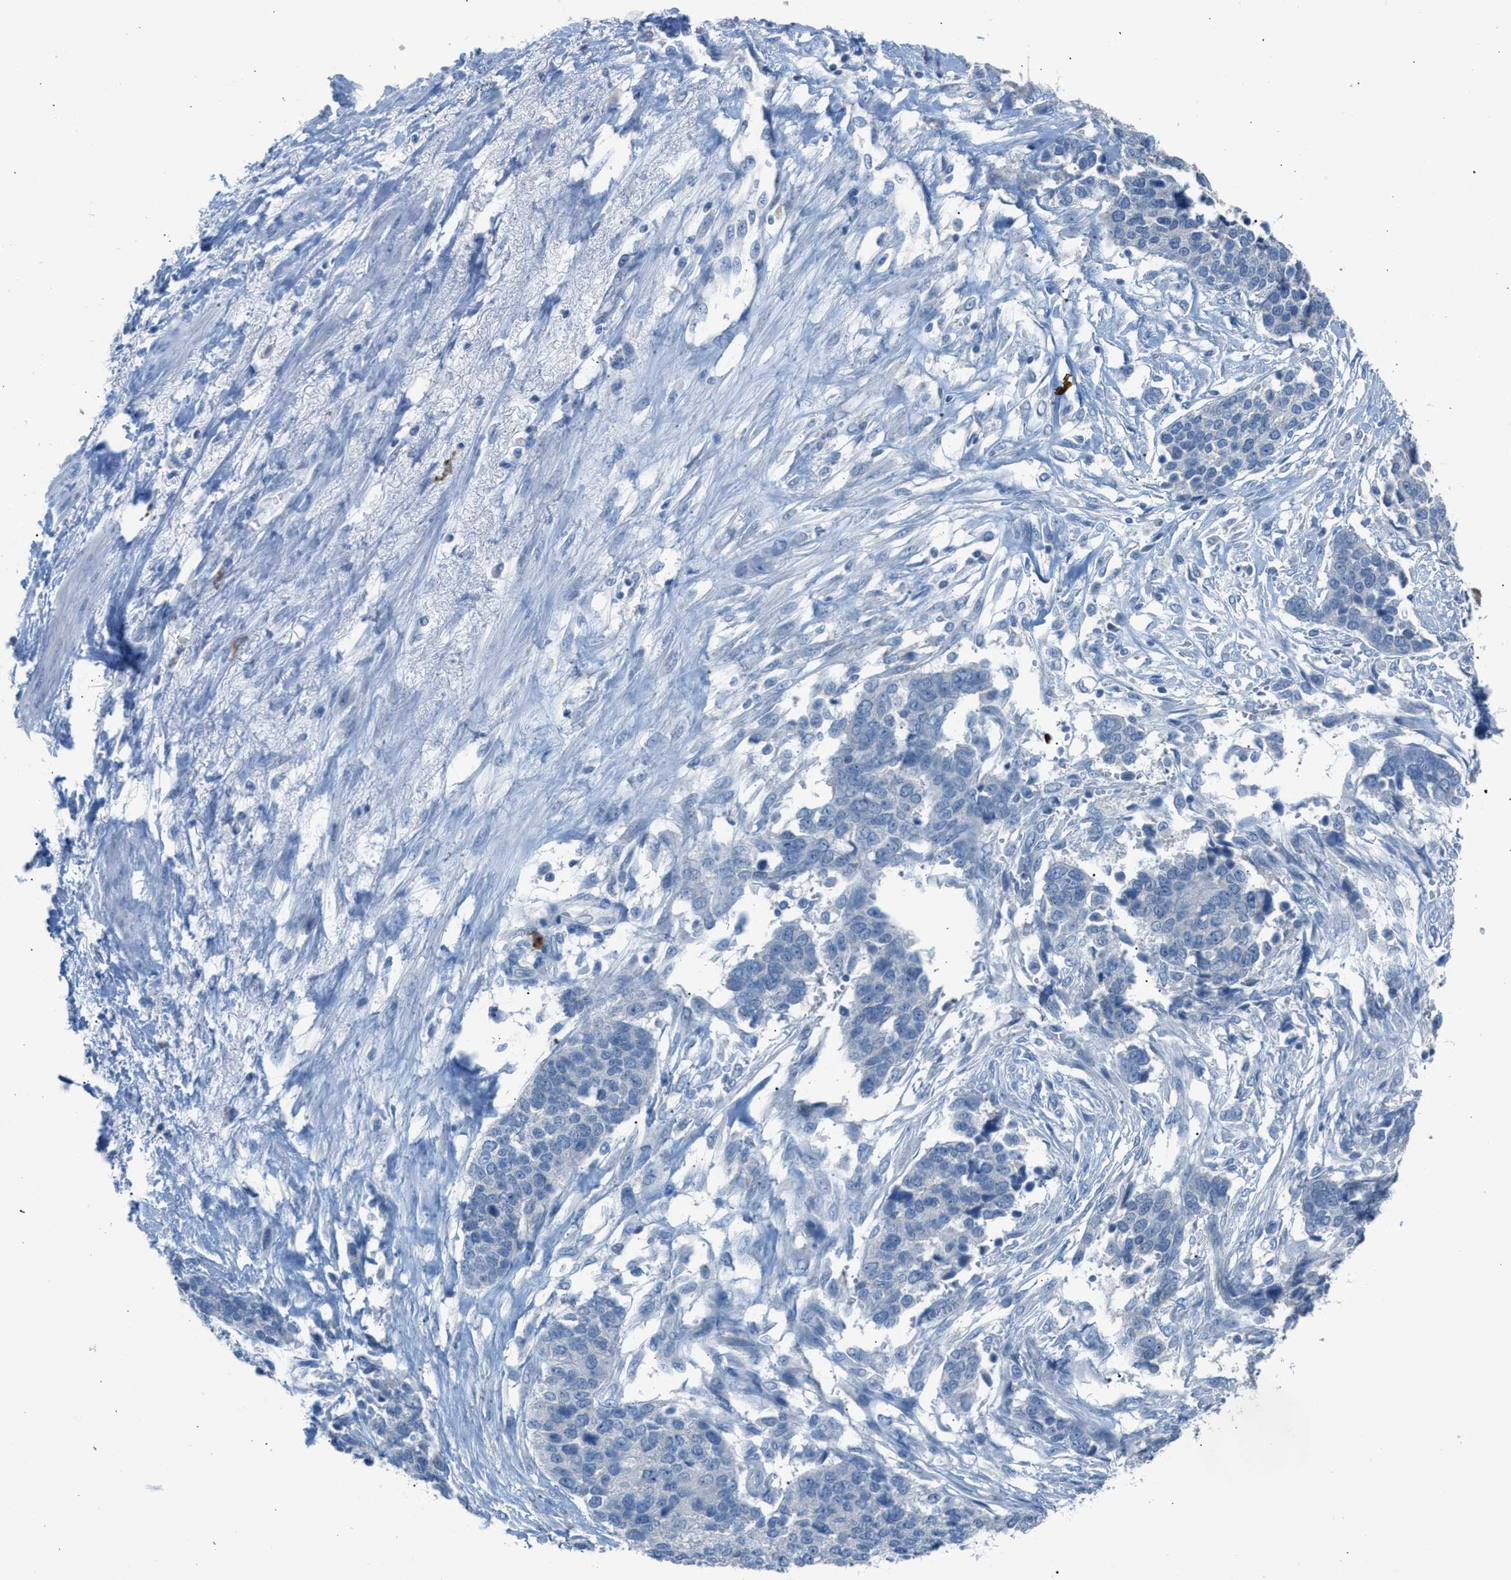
{"staining": {"intensity": "negative", "quantity": "none", "location": "none"}, "tissue": "ovarian cancer", "cell_type": "Tumor cells", "image_type": "cancer", "snomed": [{"axis": "morphology", "description": "Cystadenocarcinoma, serous, NOS"}, {"axis": "topography", "description": "Ovary"}], "caption": "Immunohistochemistry image of human ovarian serous cystadenocarcinoma stained for a protein (brown), which reveals no expression in tumor cells.", "gene": "CLEC10A", "patient": {"sex": "female", "age": 44}}